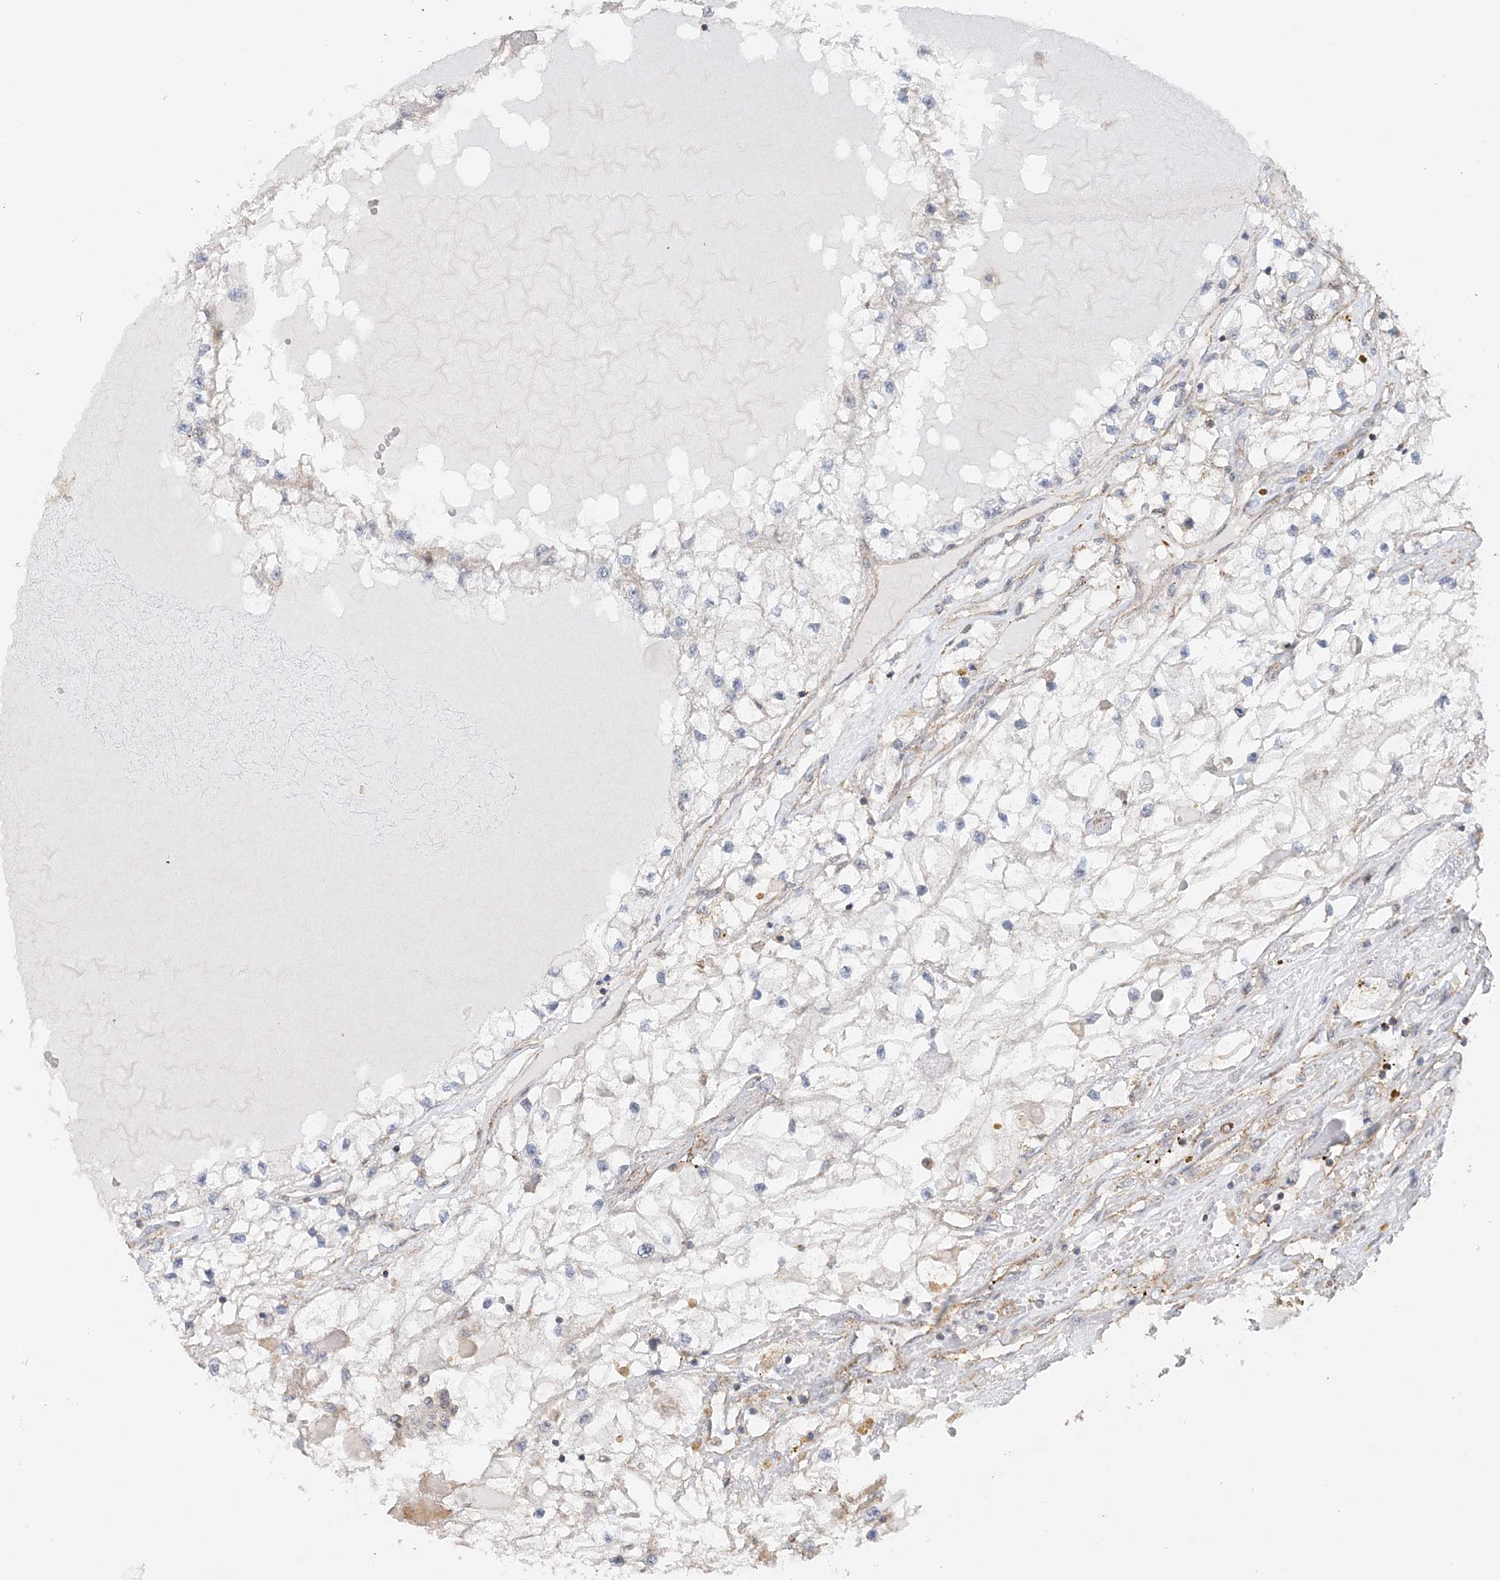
{"staining": {"intensity": "negative", "quantity": "none", "location": "none"}, "tissue": "renal cancer", "cell_type": "Tumor cells", "image_type": "cancer", "snomed": [{"axis": "morphology", "description": "Adenocarcinoma, NOS"}, {"axis": "topography", "description": "Kidney"}], "caption": "Renal cancer (adenocarcinoma) stained for a protein using immunohistochemistry (IHC) shows no positivity tumor cells.", "gene": "MAT2B", "patient": {"sex": "male", "age": 68}}